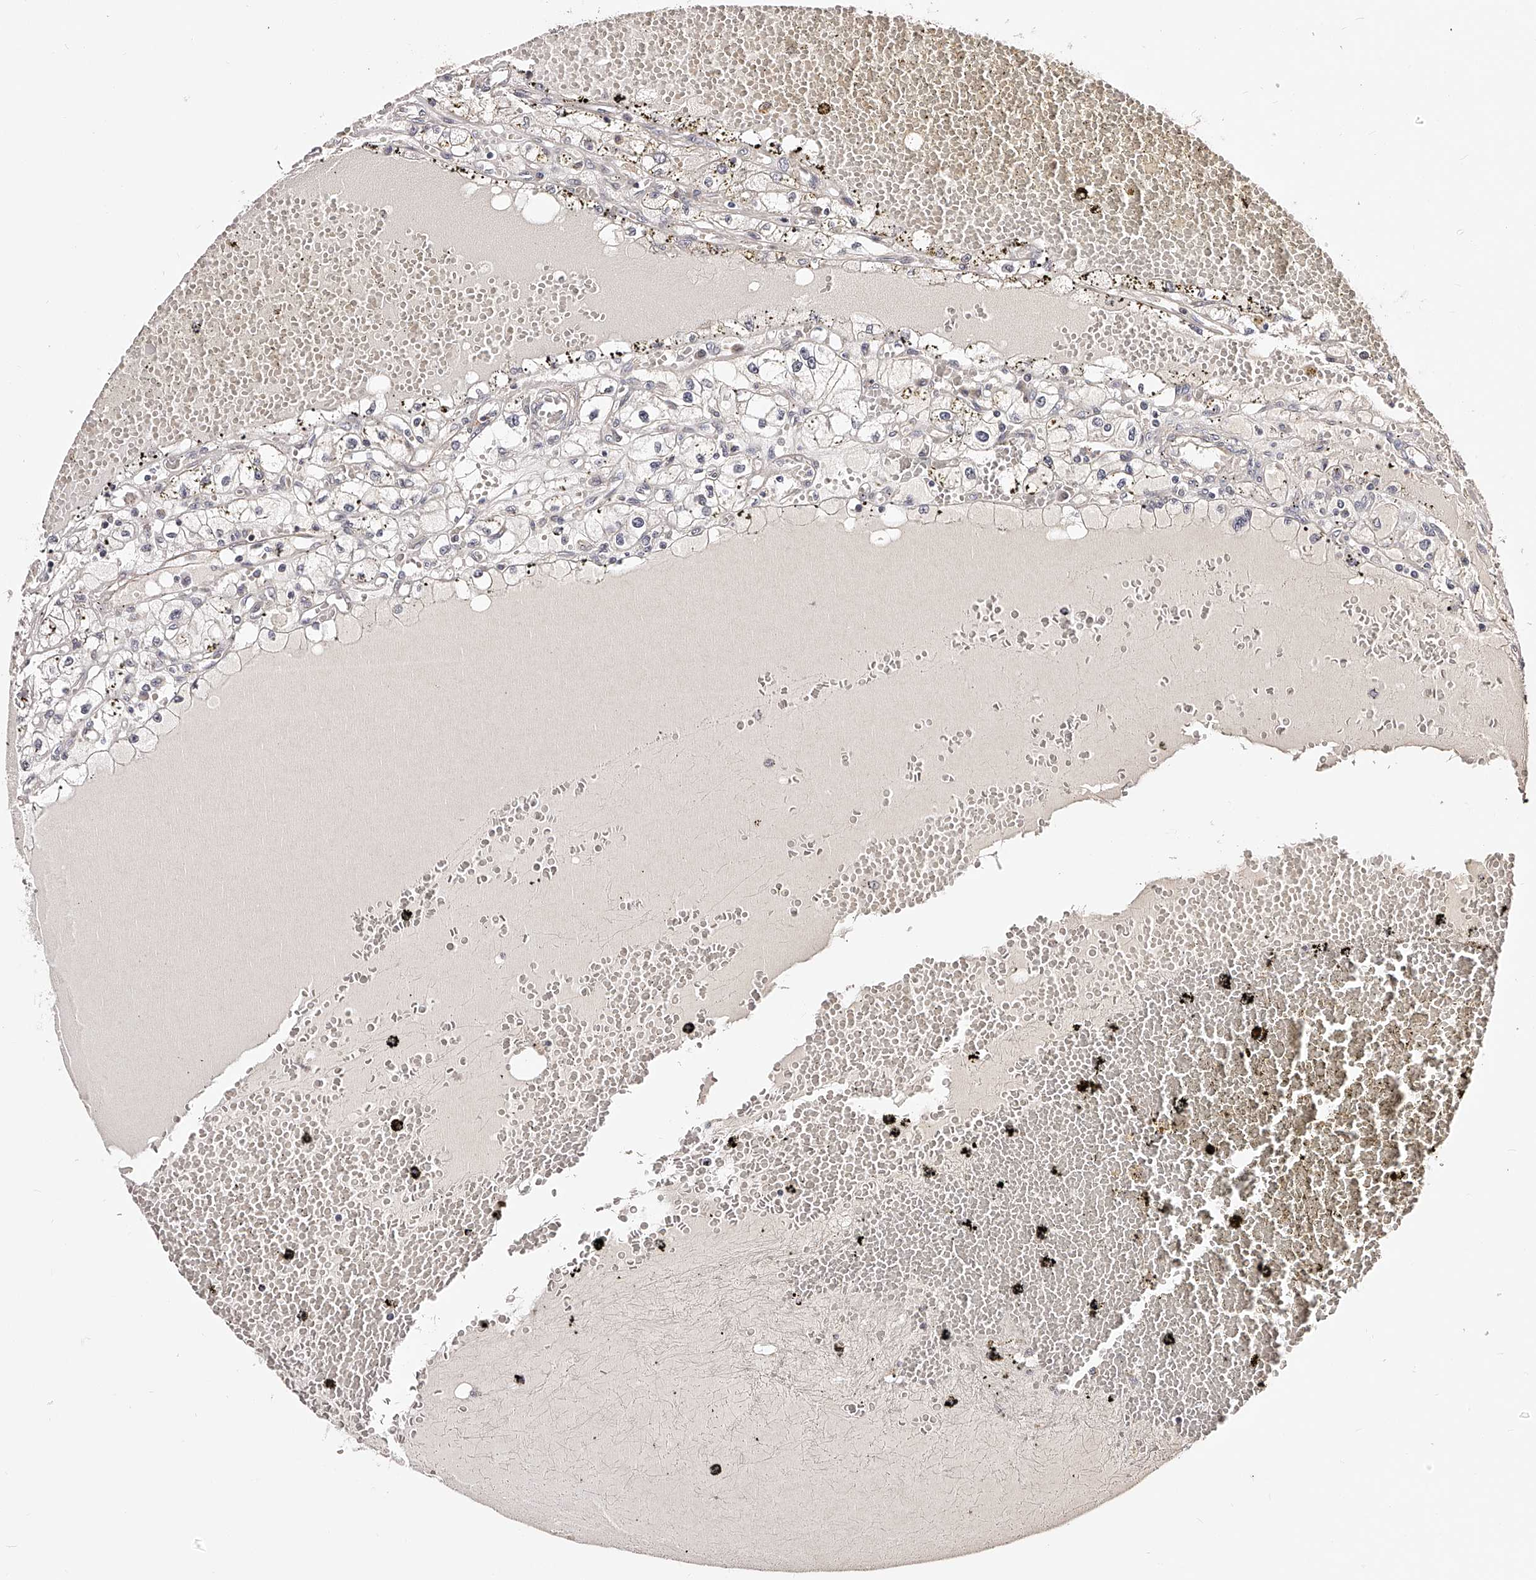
{"staining": {"intensity": "negative", "quantity": "none", "location": "none"}, "tissue": "renal cancer", "cell_type": "Tumor cells", "image_type": "cancer", "snomed": [{"axis": "morphology", "description": "Adenocarcinoma, NOS"}, {"axis": "topography", "description": "Kidney"}], "caption": "Human adenocarcinoma (renal) stained for a protein using immunohistochemistry (IHC) shows no expression in tumor cells.", "gene": "ZNF502", "patient": {"sex": "male", "age": 56}}